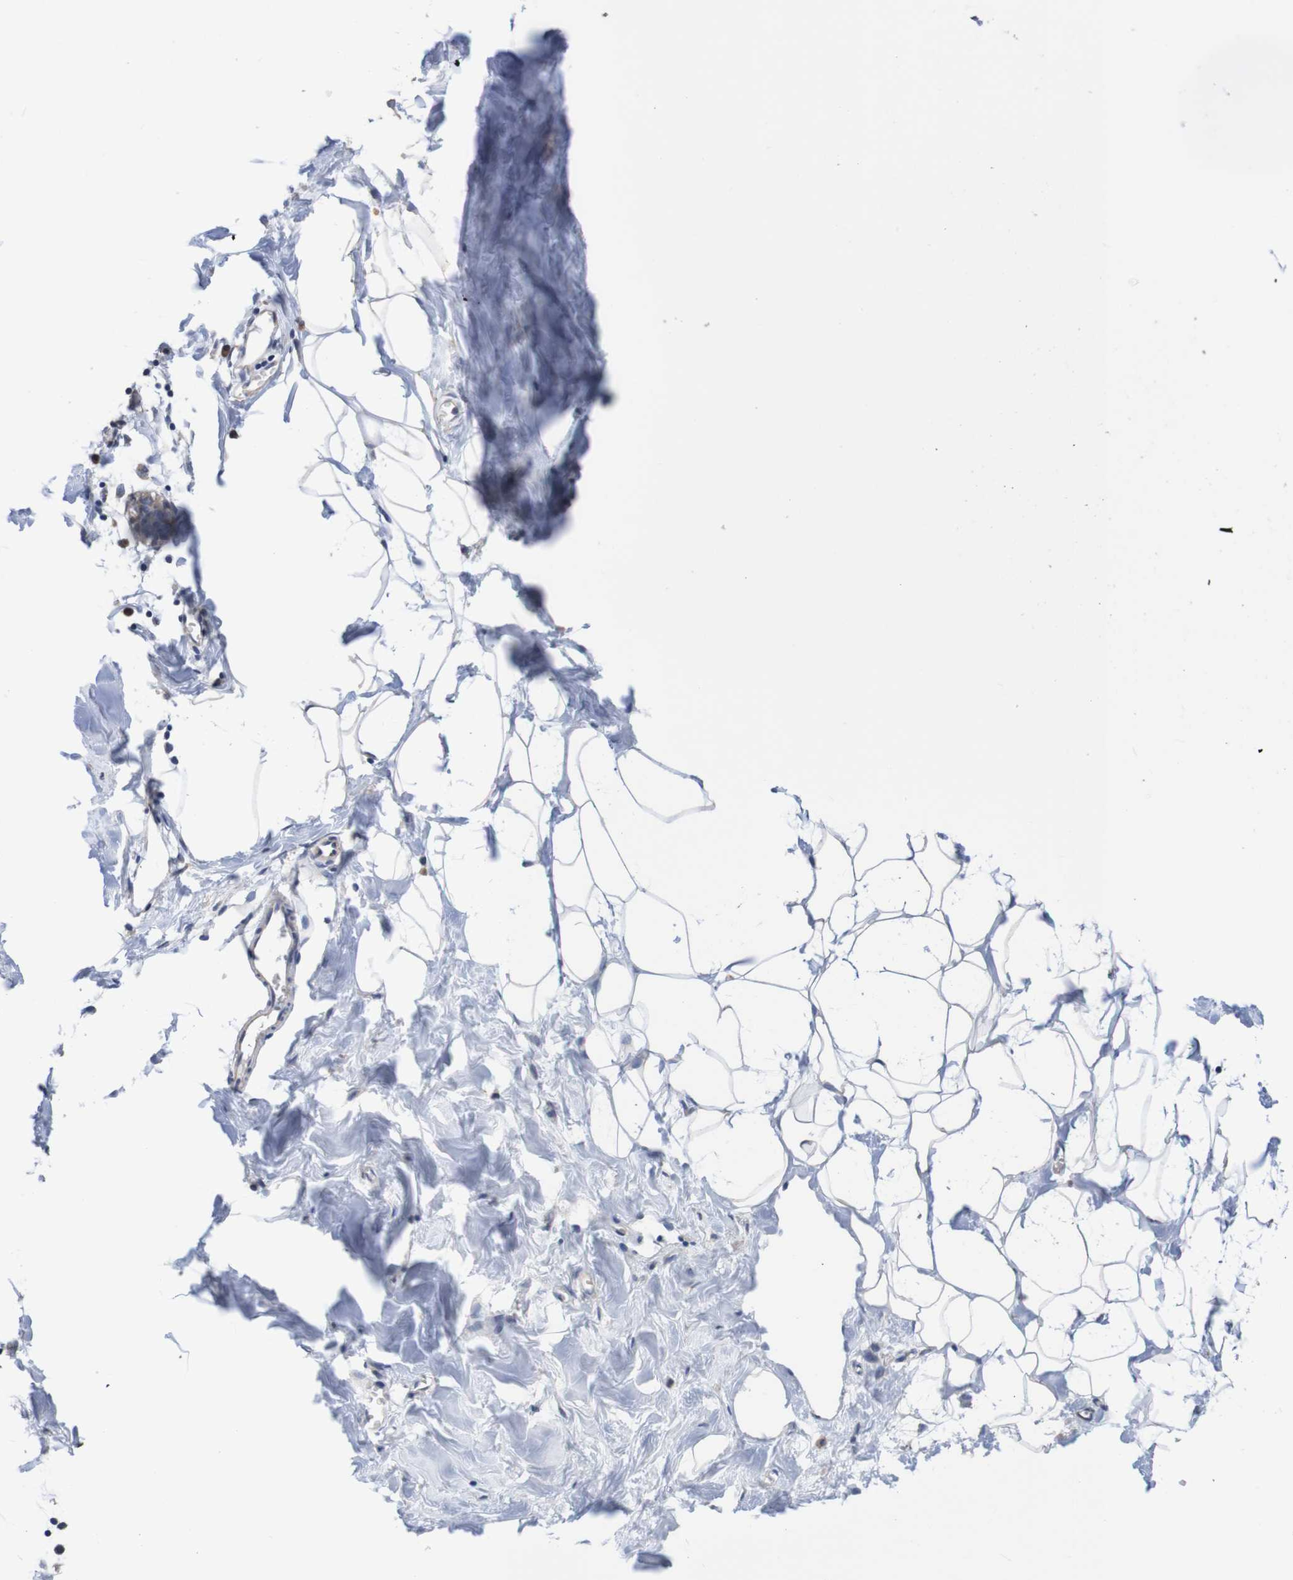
{"staining": {"intensity": "negative", "quantity": "none", "location": "none"}, "tissue": "breast", "cell_type": "Adipocytes", "image_type": "normal", "snomed": [{"axis": "morphology", "description": "Normal tissue, NOS"}, {"axis": "topography", "description": "Breast"}], "caption": "This is an immunohistochemistry image of normal human breast. There is no expression in adipocytes.", "gene": "FIBP", "patient": {"sex": "female", "age": 27}}